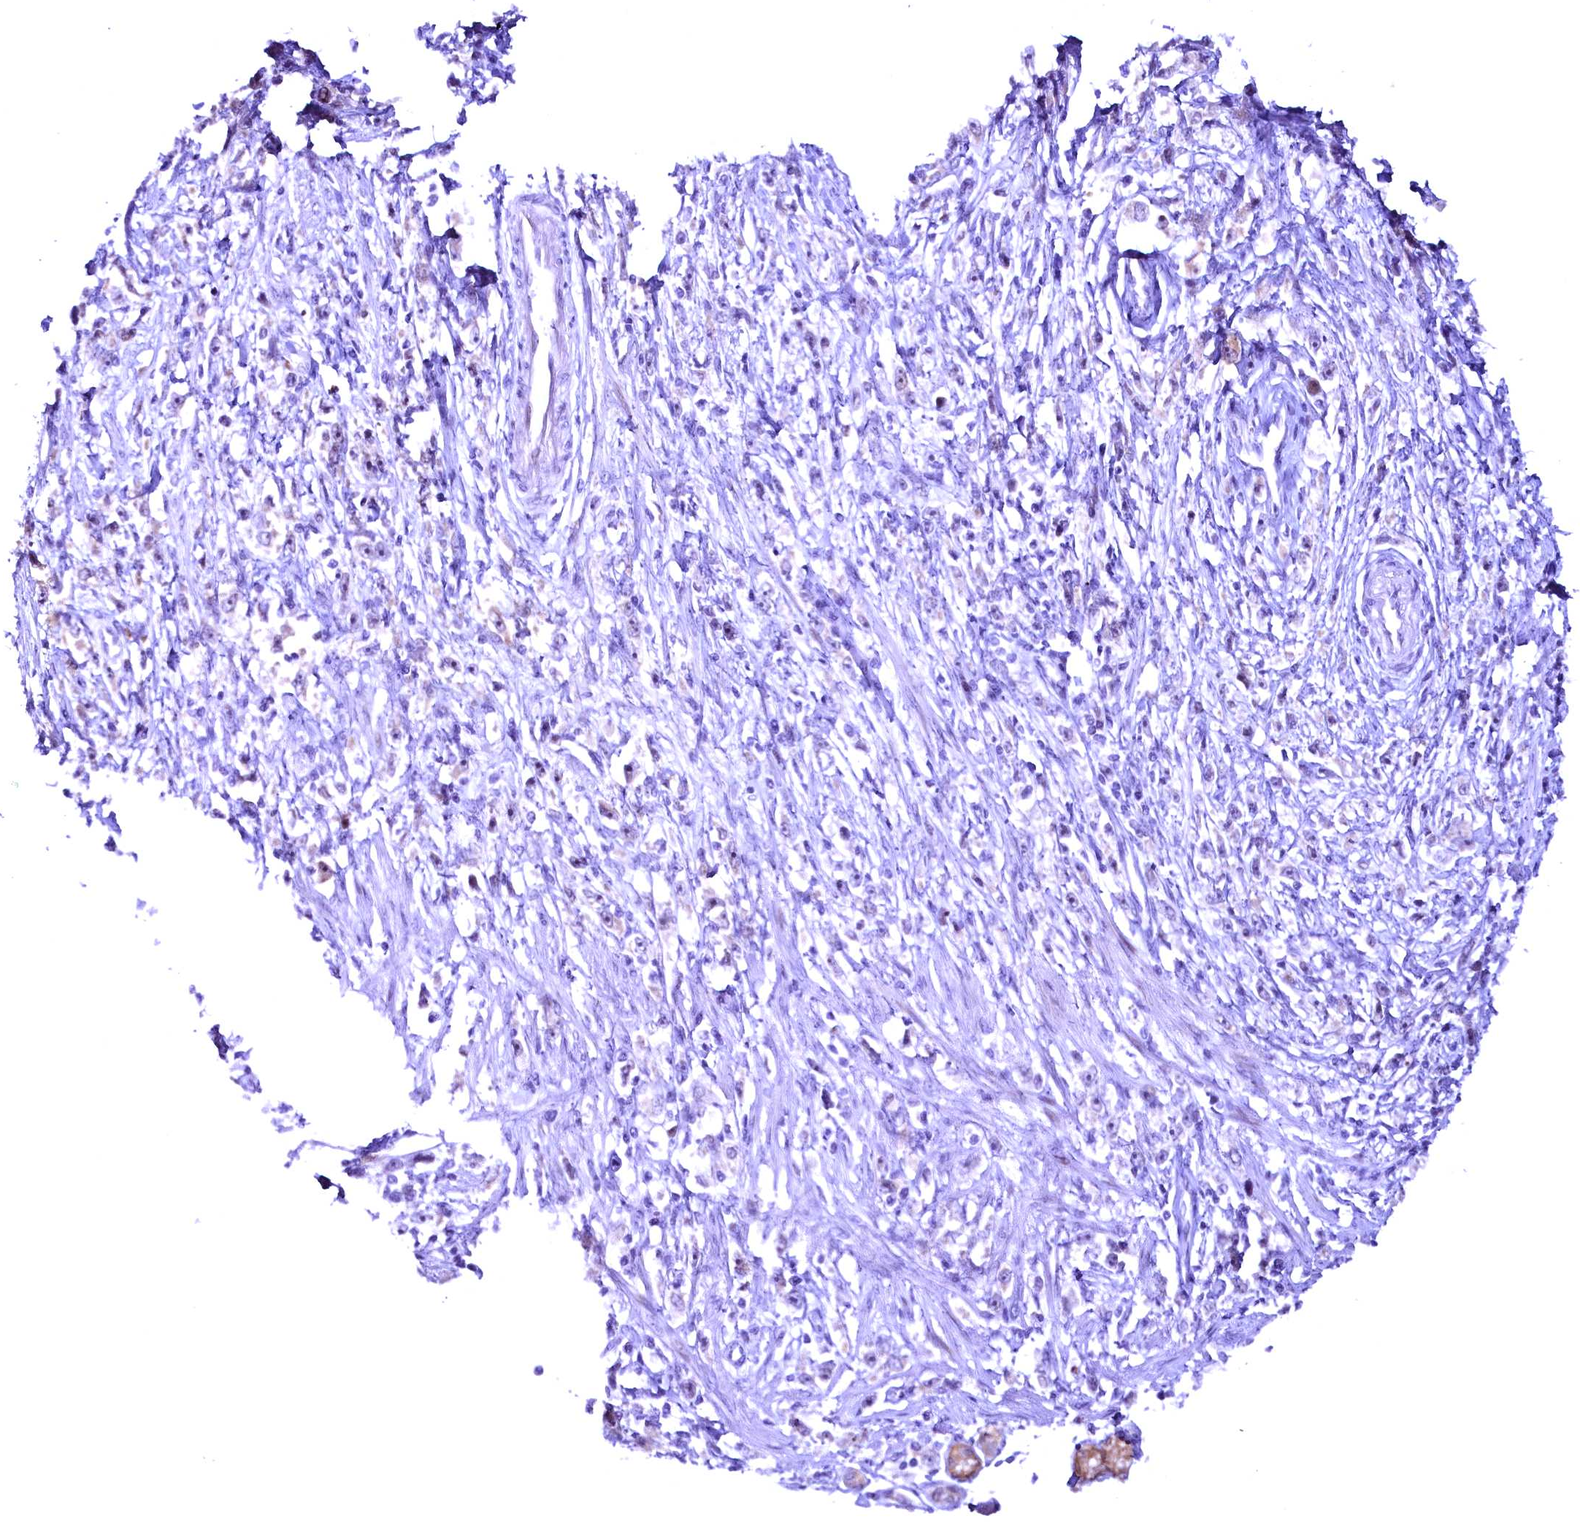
{"staining": {"intensity": "negative", "quantity": "none", "location": "none"}, "tissue": "stomach cancer", "cell_type": "Tumor cells", "image_type": "cancer", "snomed": [{"axis": "morphology", "description": "Adenocarcinoma, NOS"}, {"axis": "topography", "description": "Stomach"}], "caption": "IHC photomicrograph of neoplastic tissue: human stomach cancer stained with DAB (3,3'-diaminobenzidine) exhibits no significant protein staining in tumor cells. (DAB immunohistochemistry, high magnification).", "gene": "CCDC106", "patient": {"sex": "female", "age": 59}}